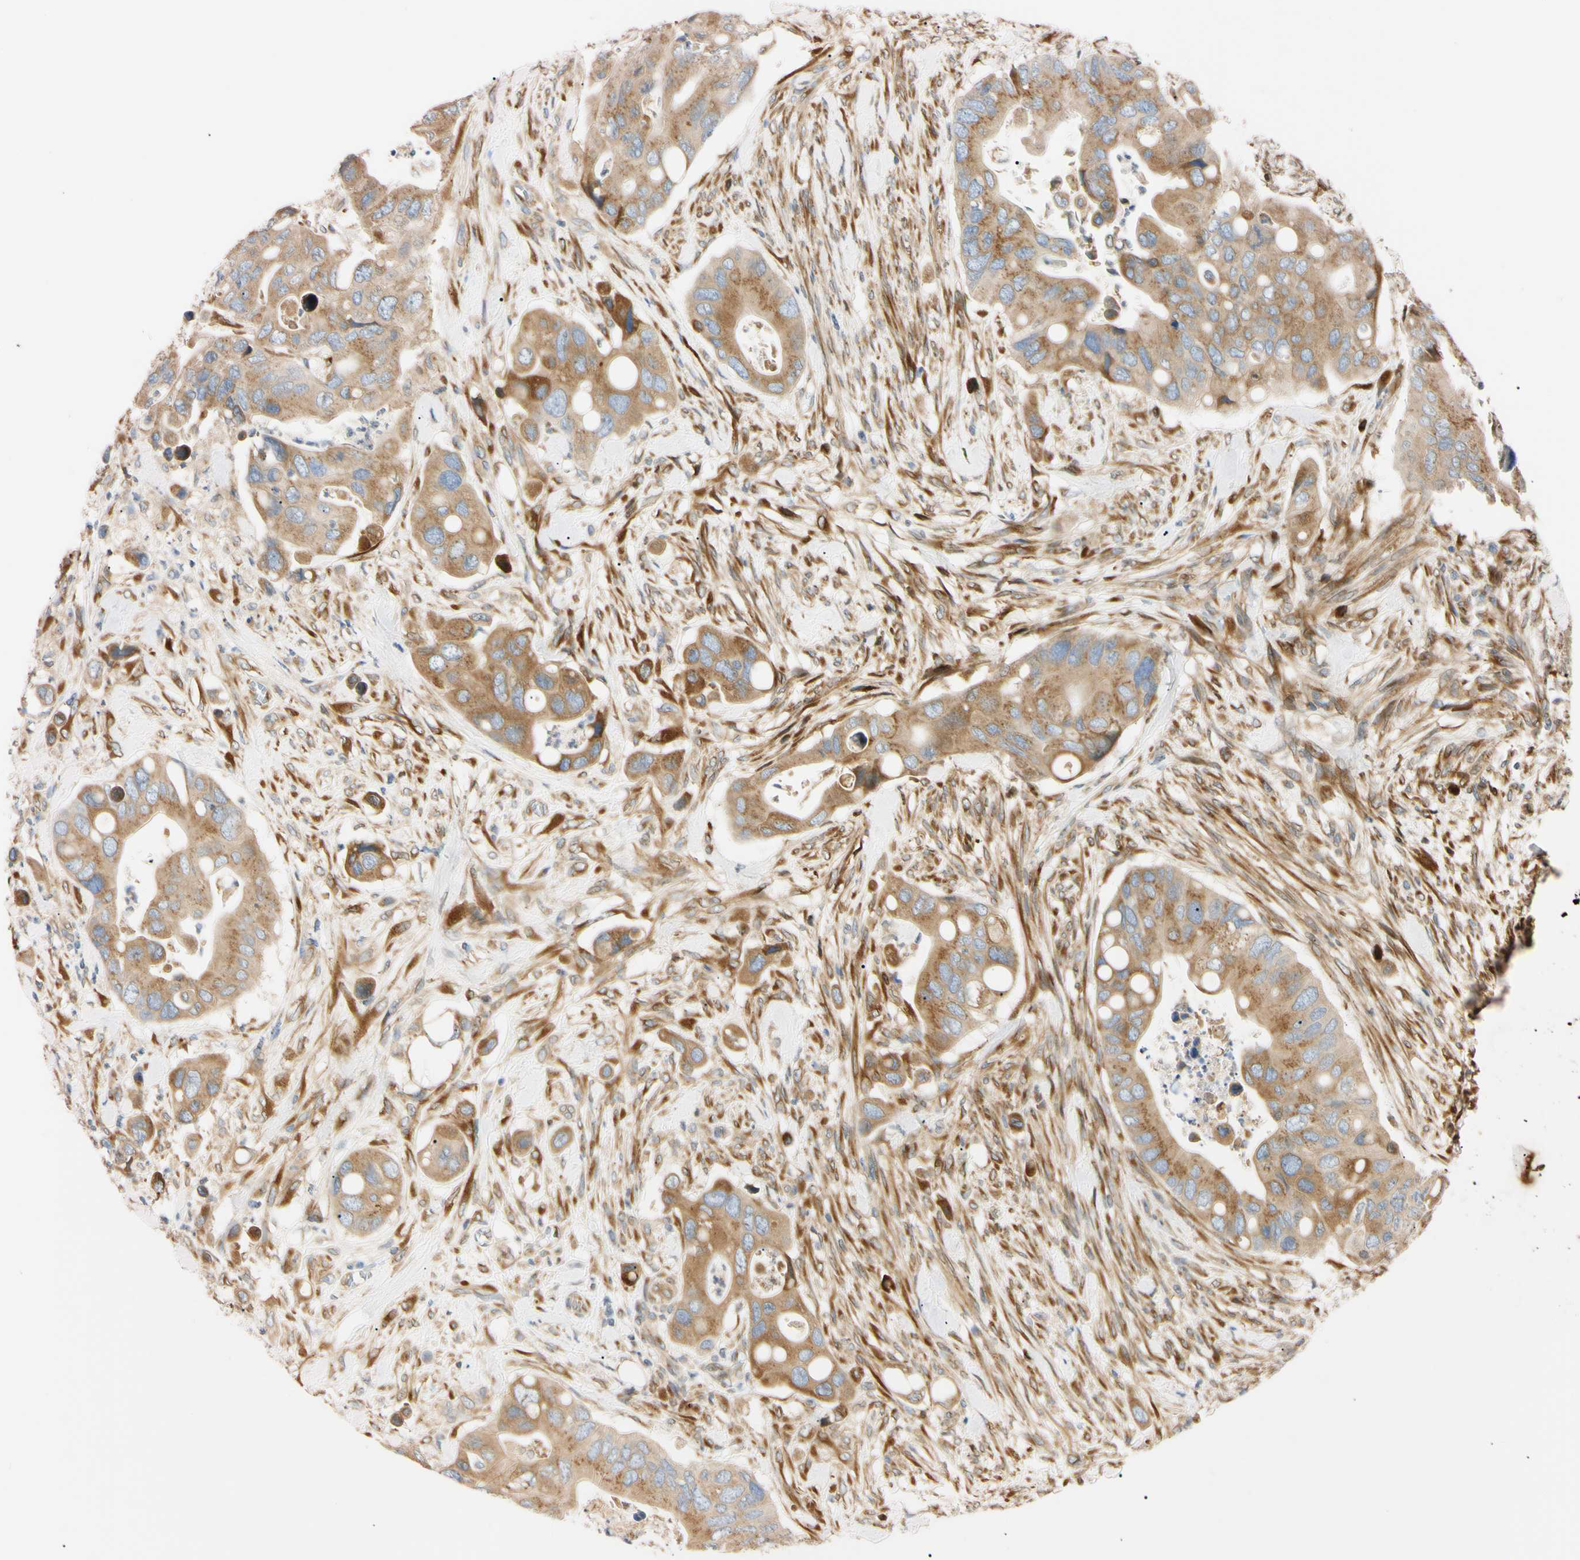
{"staining": {"intensity": "moderate", "quantity": ">75%", "location": "cytoplasmic/membranous"}, "tissue": "colorectal cancer", "cell_type": "Tumor cells", "image_type": "cancer", "snomed": [{"axis": "morphology", "description": "Adenocarcinoma, NOS"}, {"axis": "topography", "description": "Rectum"}], "caption": "This histopathology image displays colorectal adenocarcinoma stained with IHC to label a protein in brown. The cytoplasmic/membranous of tumor cells show moderate positivity for the protein. Nuclei are counter-stained blue.", "gene": "IER3IP1", "patient": {"sex": "female", "age": 57}}